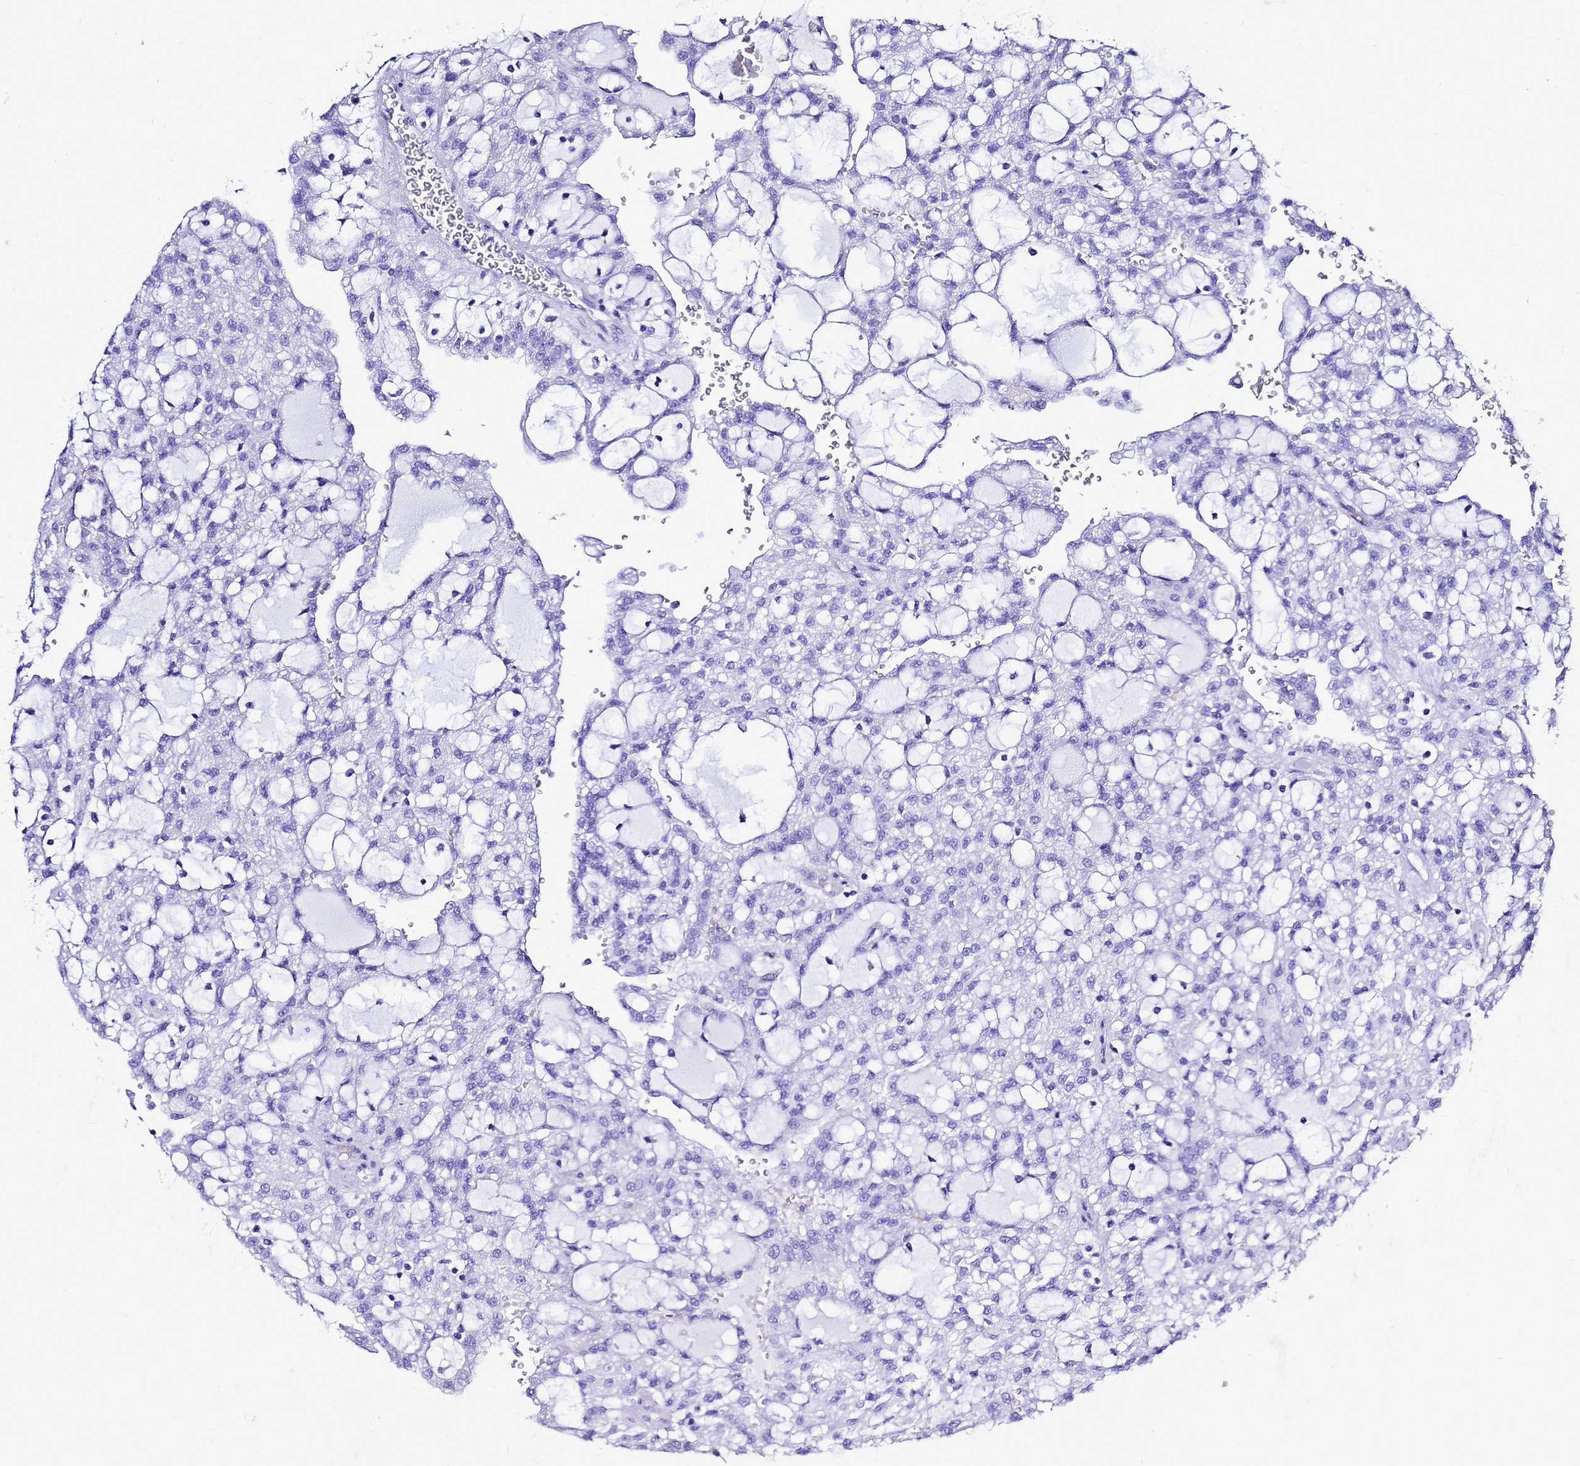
{"staining": {"intensity": "negative", "quantity": "none", "location": "none"}, "tissue": "renal cancer", "cell_type": "Tumor cells", "image_type": "cancer", "snomed": [{"axis": "morphology", "description": "Adenocarcinoma, NOS"}, {"axis": "topography", "description": "Kidney"}], "caption": "This is an IHC micrograph of renal cancer. There is no expression in tumor cells.", "gene": "LIPF", "patient": {"sex": "male", "age": 63}}